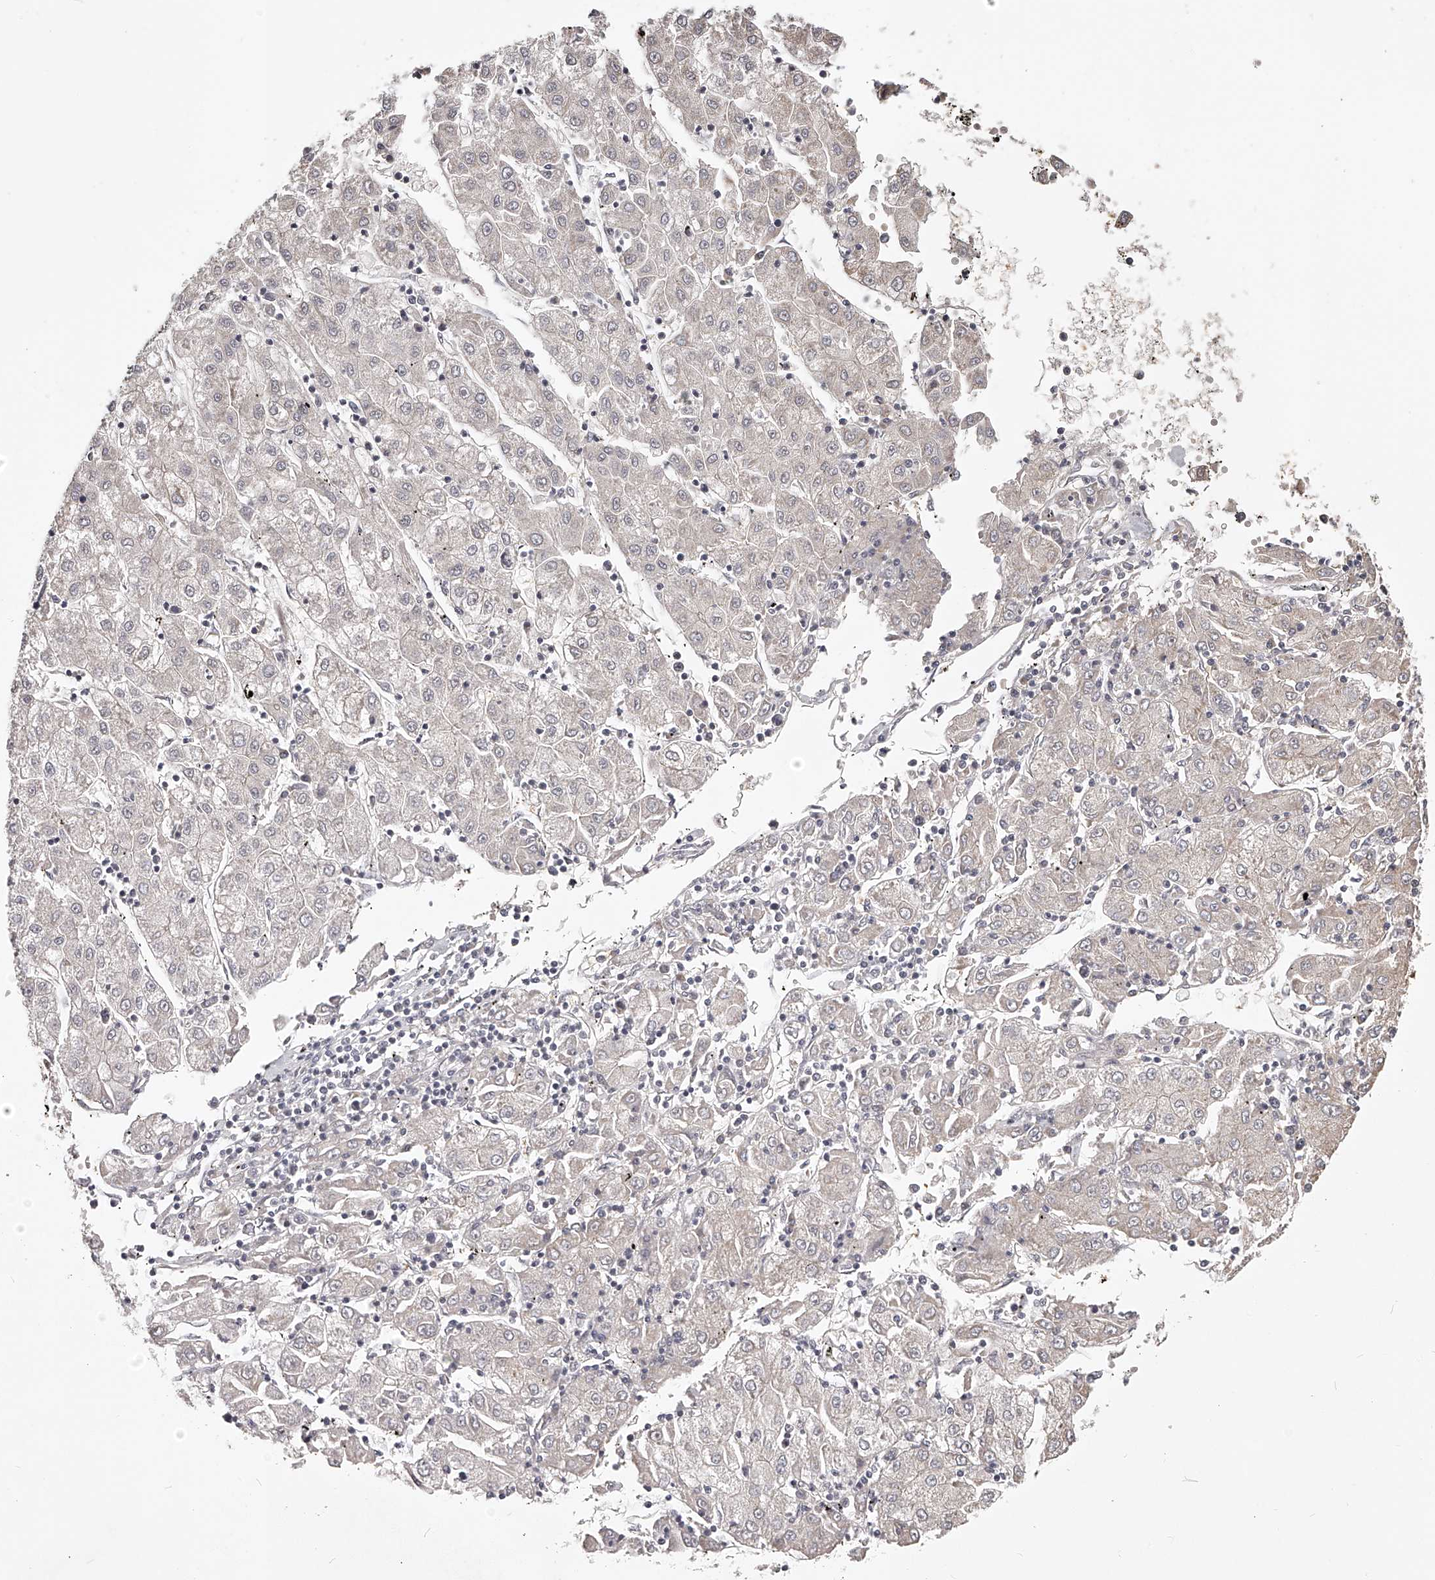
{"staining": {"intensity": "negative", "quantity": "none", "location": "none"}, "tissue": "liver cancer", "cell_type": "Tumor cells", "image_type": "cancer", "snomed": [{"axis": "morphology", "description": "Carcinoma, Hepatocellular, NOS"}, {"axis": "topography", "description": "Liver"}], "caption": "An immunohistochemistry (IHC) micrograph of liver cancer is shown. There is no staining in tumor cells of liver cancer.", "gene": "ZNF582", "patient": {"sex": "male", "age": 72}}